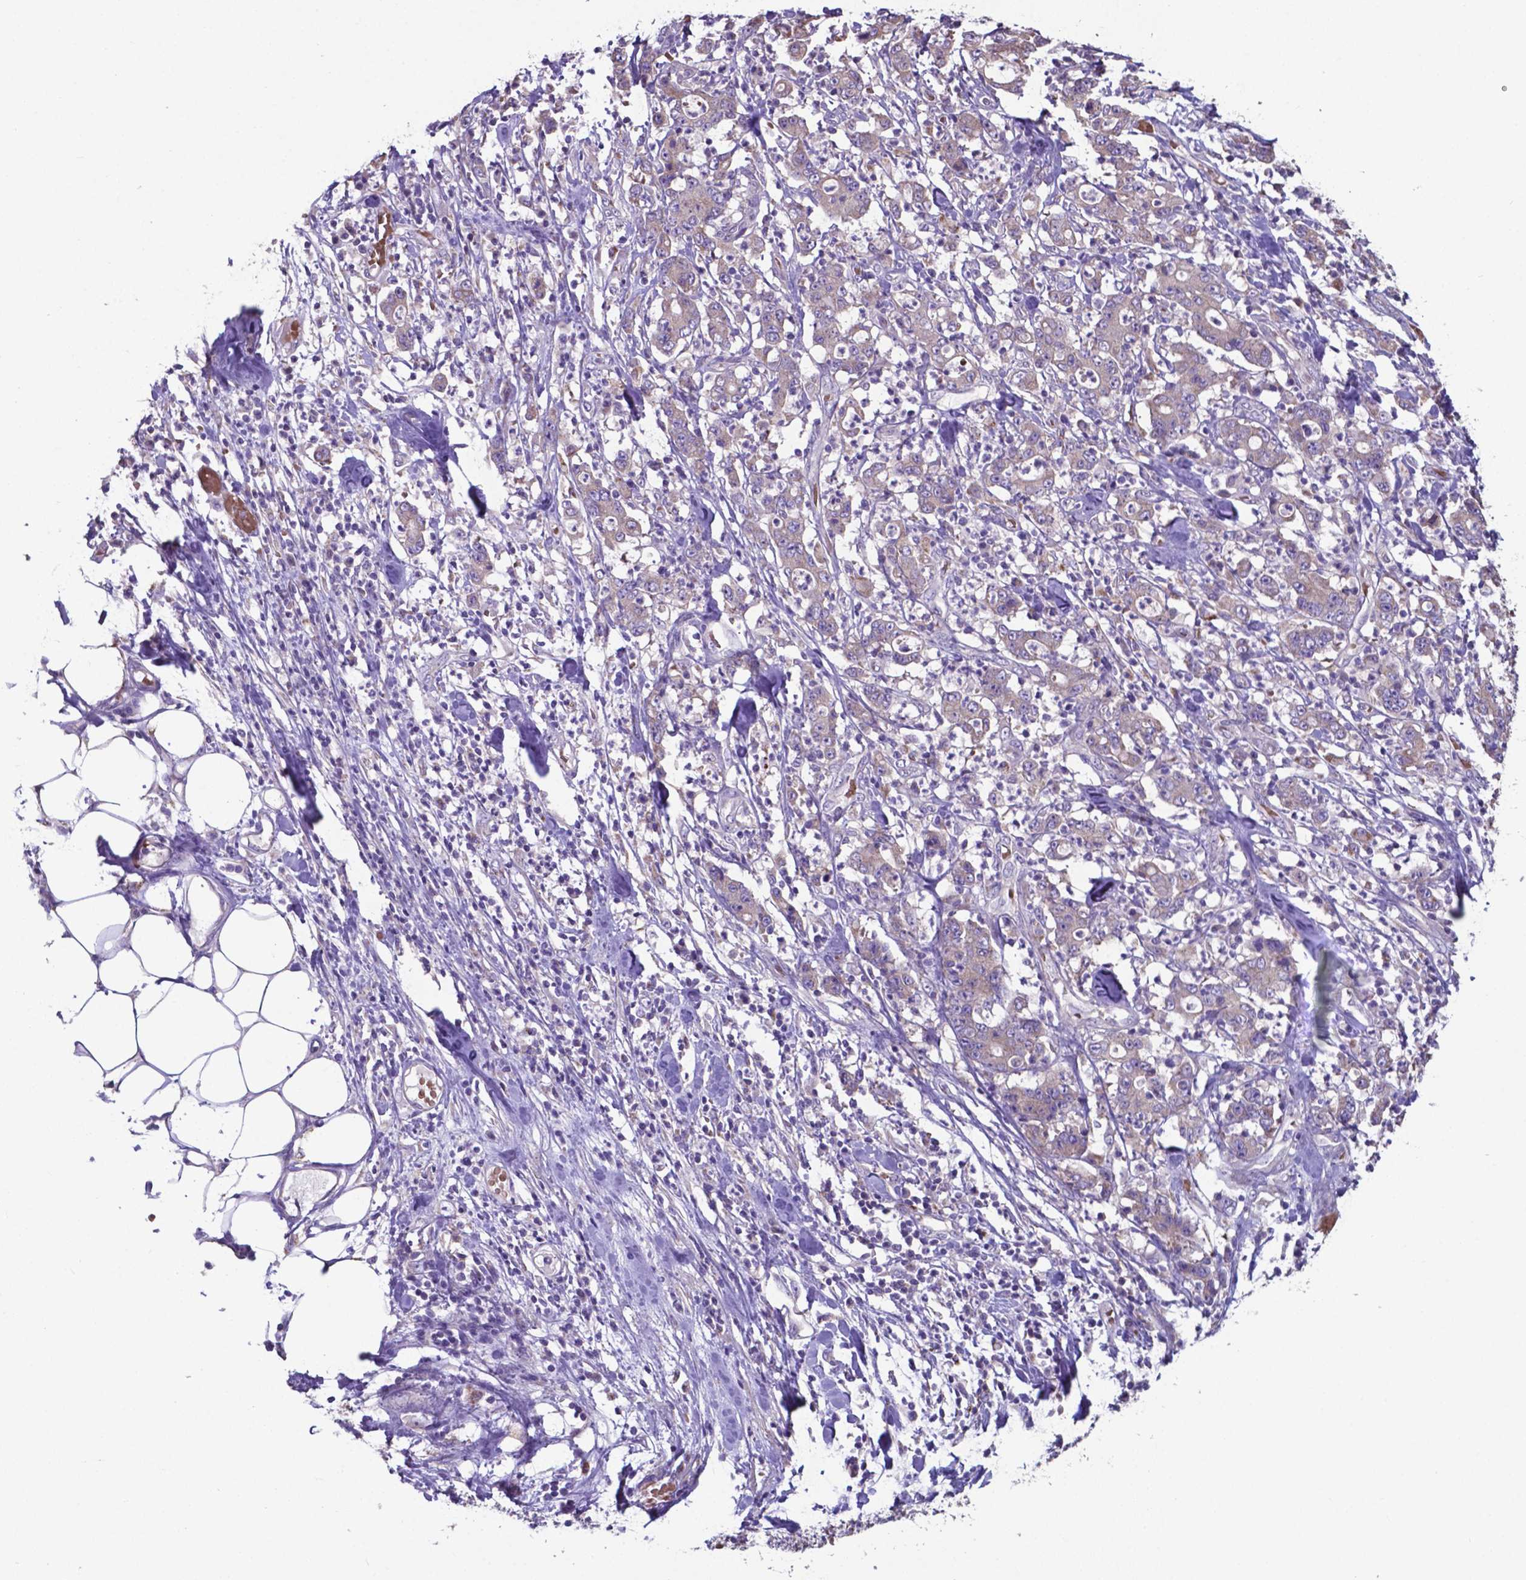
{"staining": {"intensity": "negative", "quantity": "none", "location": "none"}, "tissue": "stomach cancer", "cell_type": "Tumor cells", "image_type": "cancer", "snomed": [{"axis": "morphology", "description": "Adenocarcinoma, NOS"}, {"axis": "topography", "description": "Stomach, upper"}], "caption": "This is an immunohistochemistry (IHC) micrograph of stomach cancer. There is no expression in tumor cells.", "gene": "TYRO3", "patient": {"sex": "male", "age": 68}}